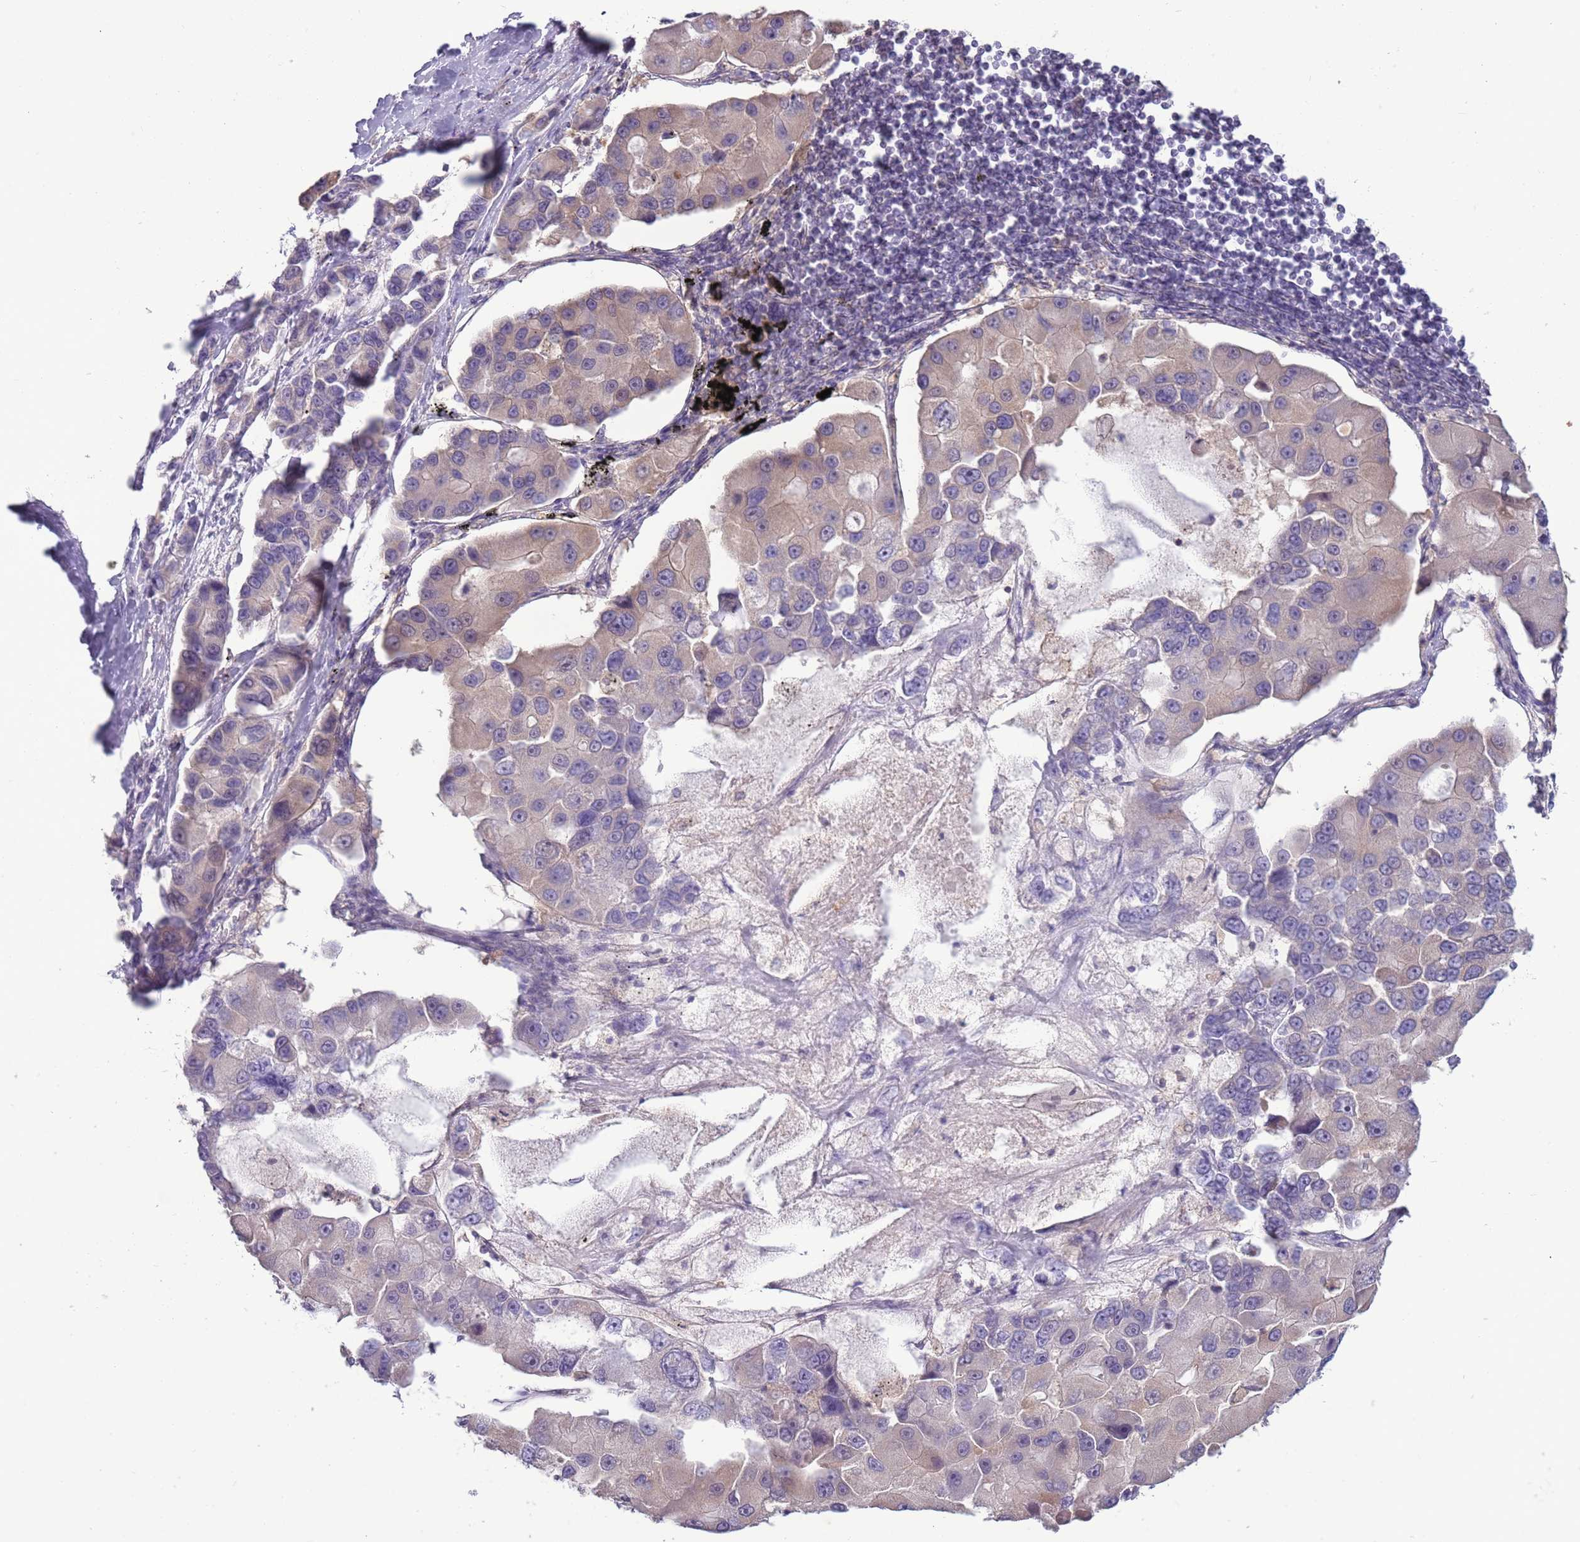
{"staining": {"intensity": "weak", "quantity": "<25%", "location": "cytoplasmic/membranous"}, "tissue": "lung cancer", "cell_type": "Tumor cells", "image_type": "cancer", "snomed": [{"axis": "morphology", "description": "Adenocarcinoma, NOS"}, {"axis": "topography", "description": "Lung"}], "caption": "An immunohistochemistry histopathology image of lung adenocarcinoma is shown. There is no staining in tumor cells of lung adenocarcinoma. Brightfield microscopy of immunohistochemistry (IHC) stained with DAB (brown) and hematoxylin (blue), captured at high magnification.", "gene": "CAPN9", "patient": {"sex": "female", "age": 54}}